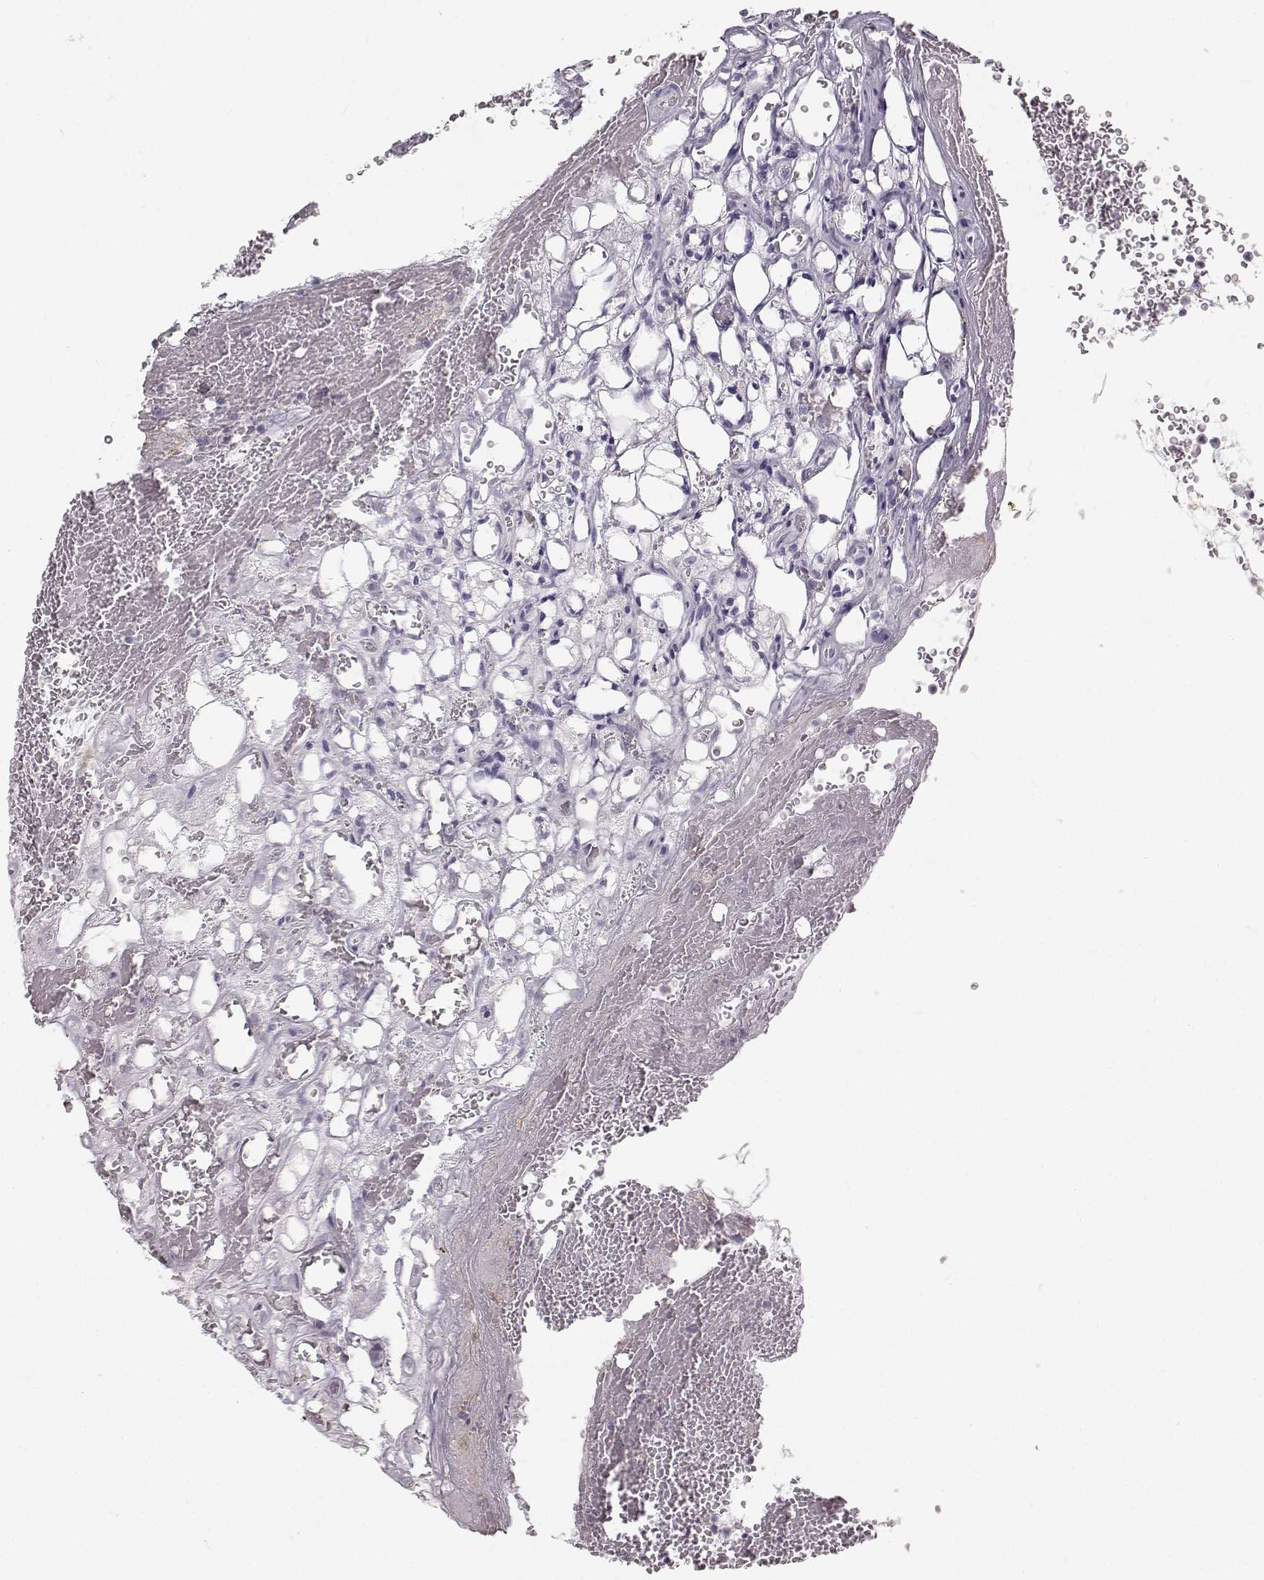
{"staining": {"intensity": "negative", "quantity": "none", "location": "none"}, "tissue": "renal cancer", "cell_type": "Tumor cells", "image_type": "cancer", "snomed": [{"axis": "morphology", "description": "Adenocarcinoma, NOS"}, {"axis": "topography", "description": "Kidney"}], "caption": "Tumor cells are negative for protein expression in human renal cancer (adenocarcinoma).", "gene": "RUNDC3A", "patient": {"sex": "female", "age": 69}}